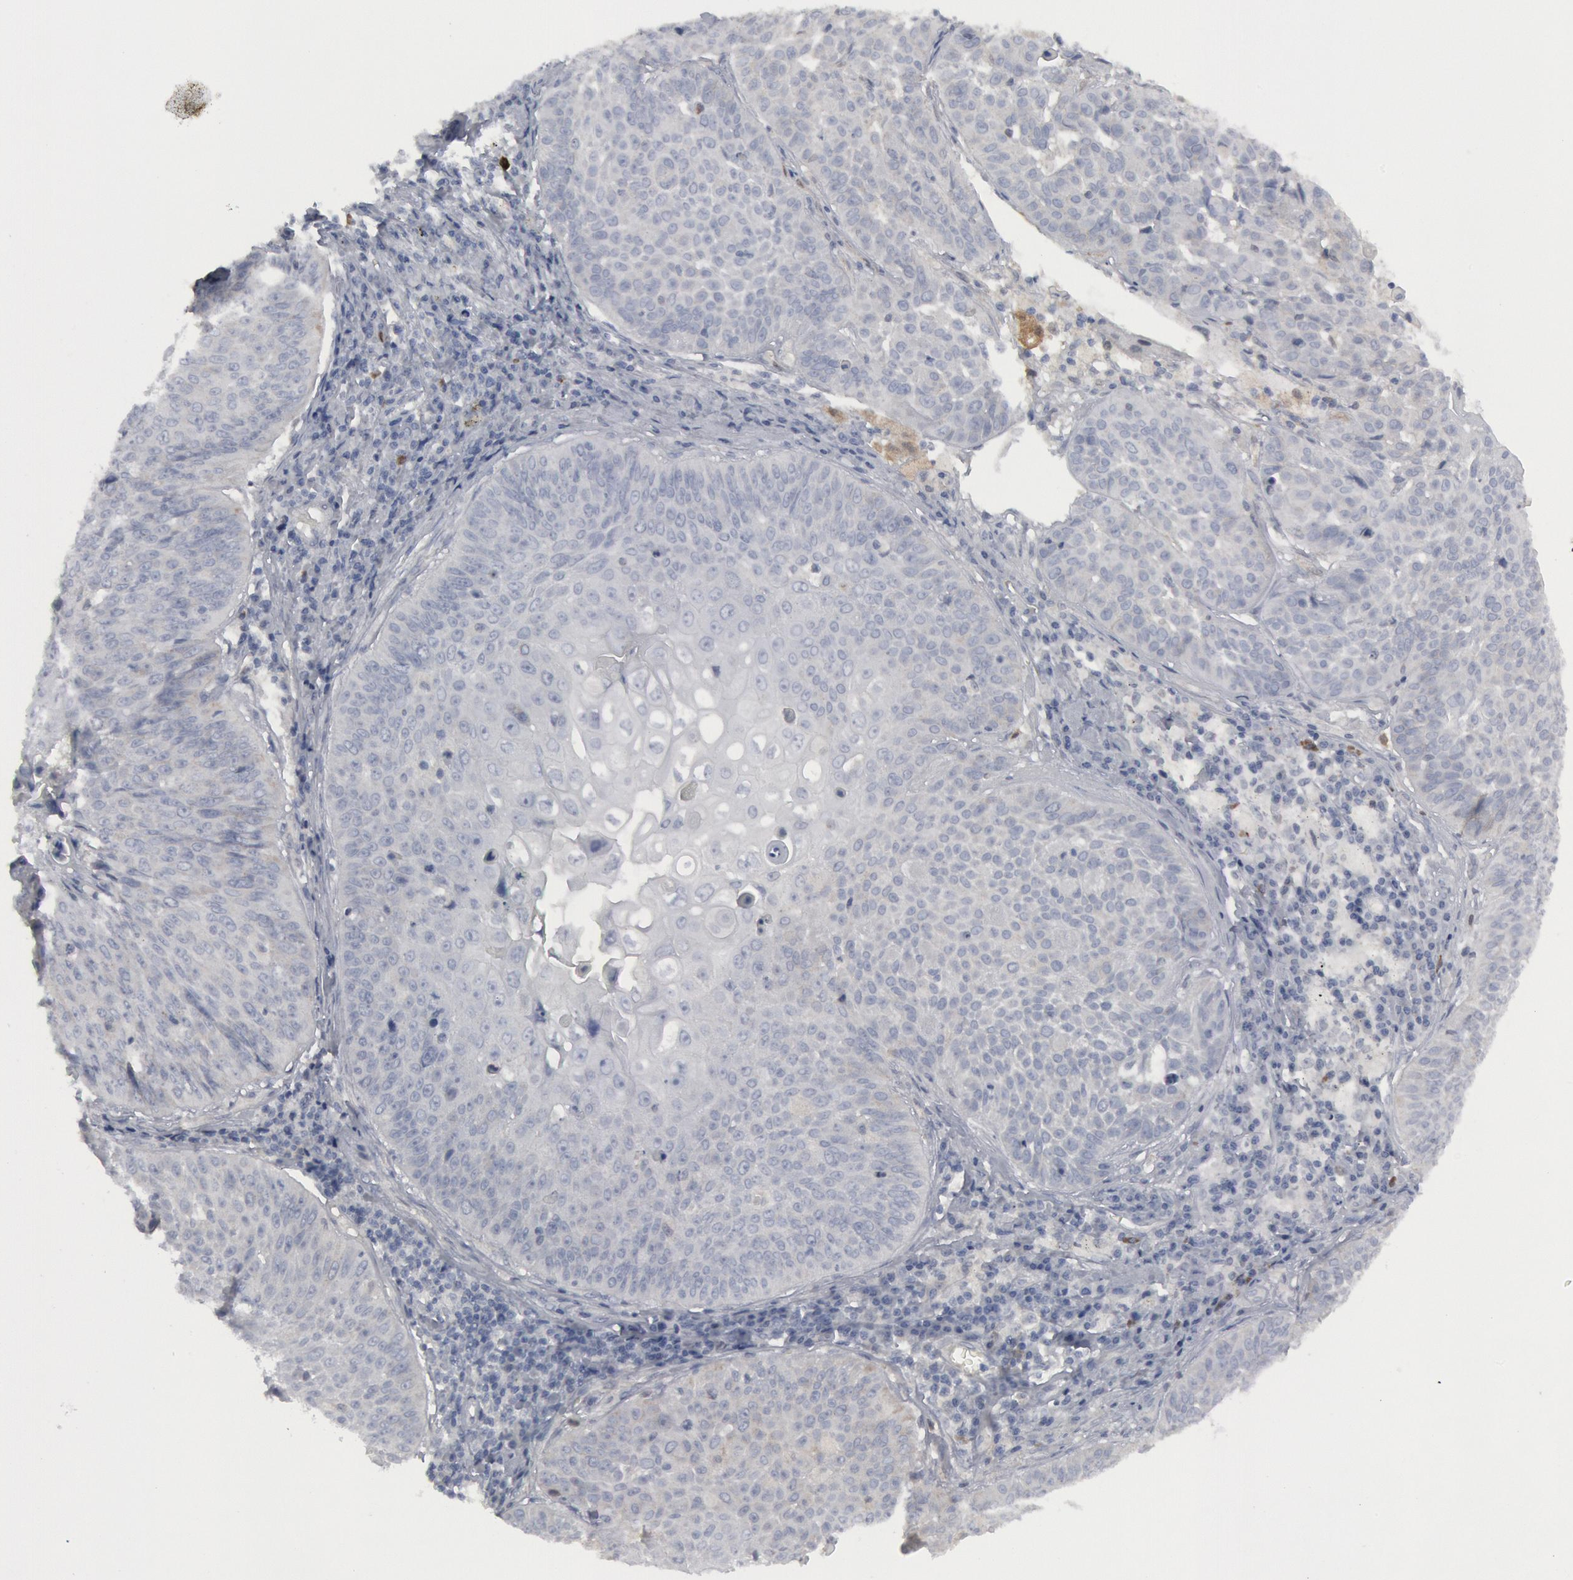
{"staining": {"intensity": "negative", "quantity": "none", "location": "none"}, "tissue": "lung cancer", "cell_type": "Tumor cells", "image_type": "cancer", "snomed": [{"axis": "morphology", "description": "Adenocarcinoma, NOS"}, {"axis": "topography", "description": "Lung"}], "caption": "This is an immunohistochemistry (IHC) micrograph of human lung cancer. There is no expression in tumor cells.", "gene": "DMC1", "patient": {"sex": "male", "age": 60}}